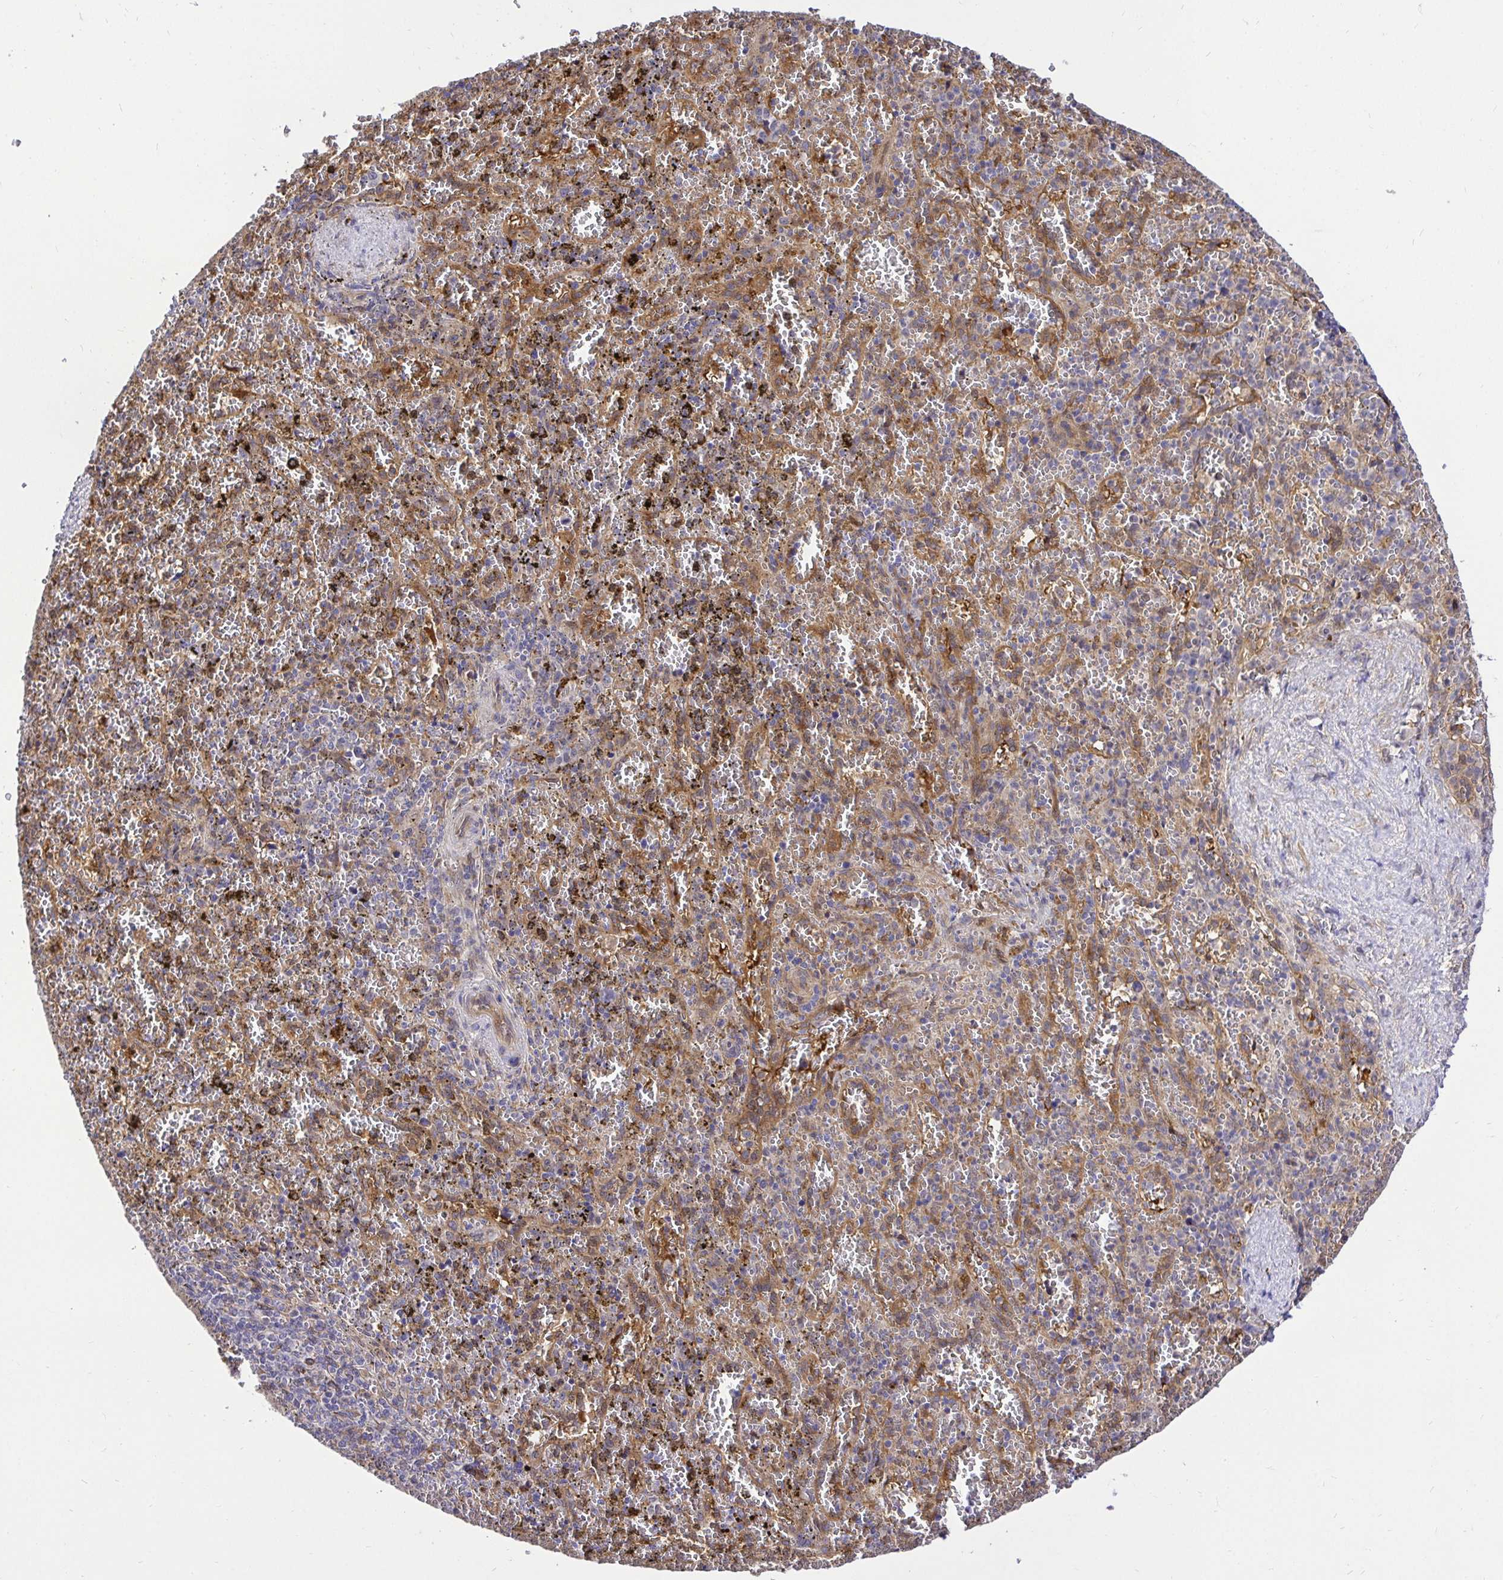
{"staining": {"intensity": "weak", "quantity": "<25%", "location": "cytoplasmic/membranous"}, "tissue": "spleen", "cell_type": "Cells in red pulp", "image_type": "normal", "snomed": [{"axis": "morphology", "description": "Normal tissue, NOS"}, {"axis": "topography", "description": "Spleen"}], "caption": "Immunohistochemistry (IHC) photomicrograph of normal spleen: spleen stained with DAB (3,3'-diaminobenzidine) shows no significant protein expression in cells in red pulp.", "gene": "CCDC122", "patient": {"sex": "female", "age": 50}}